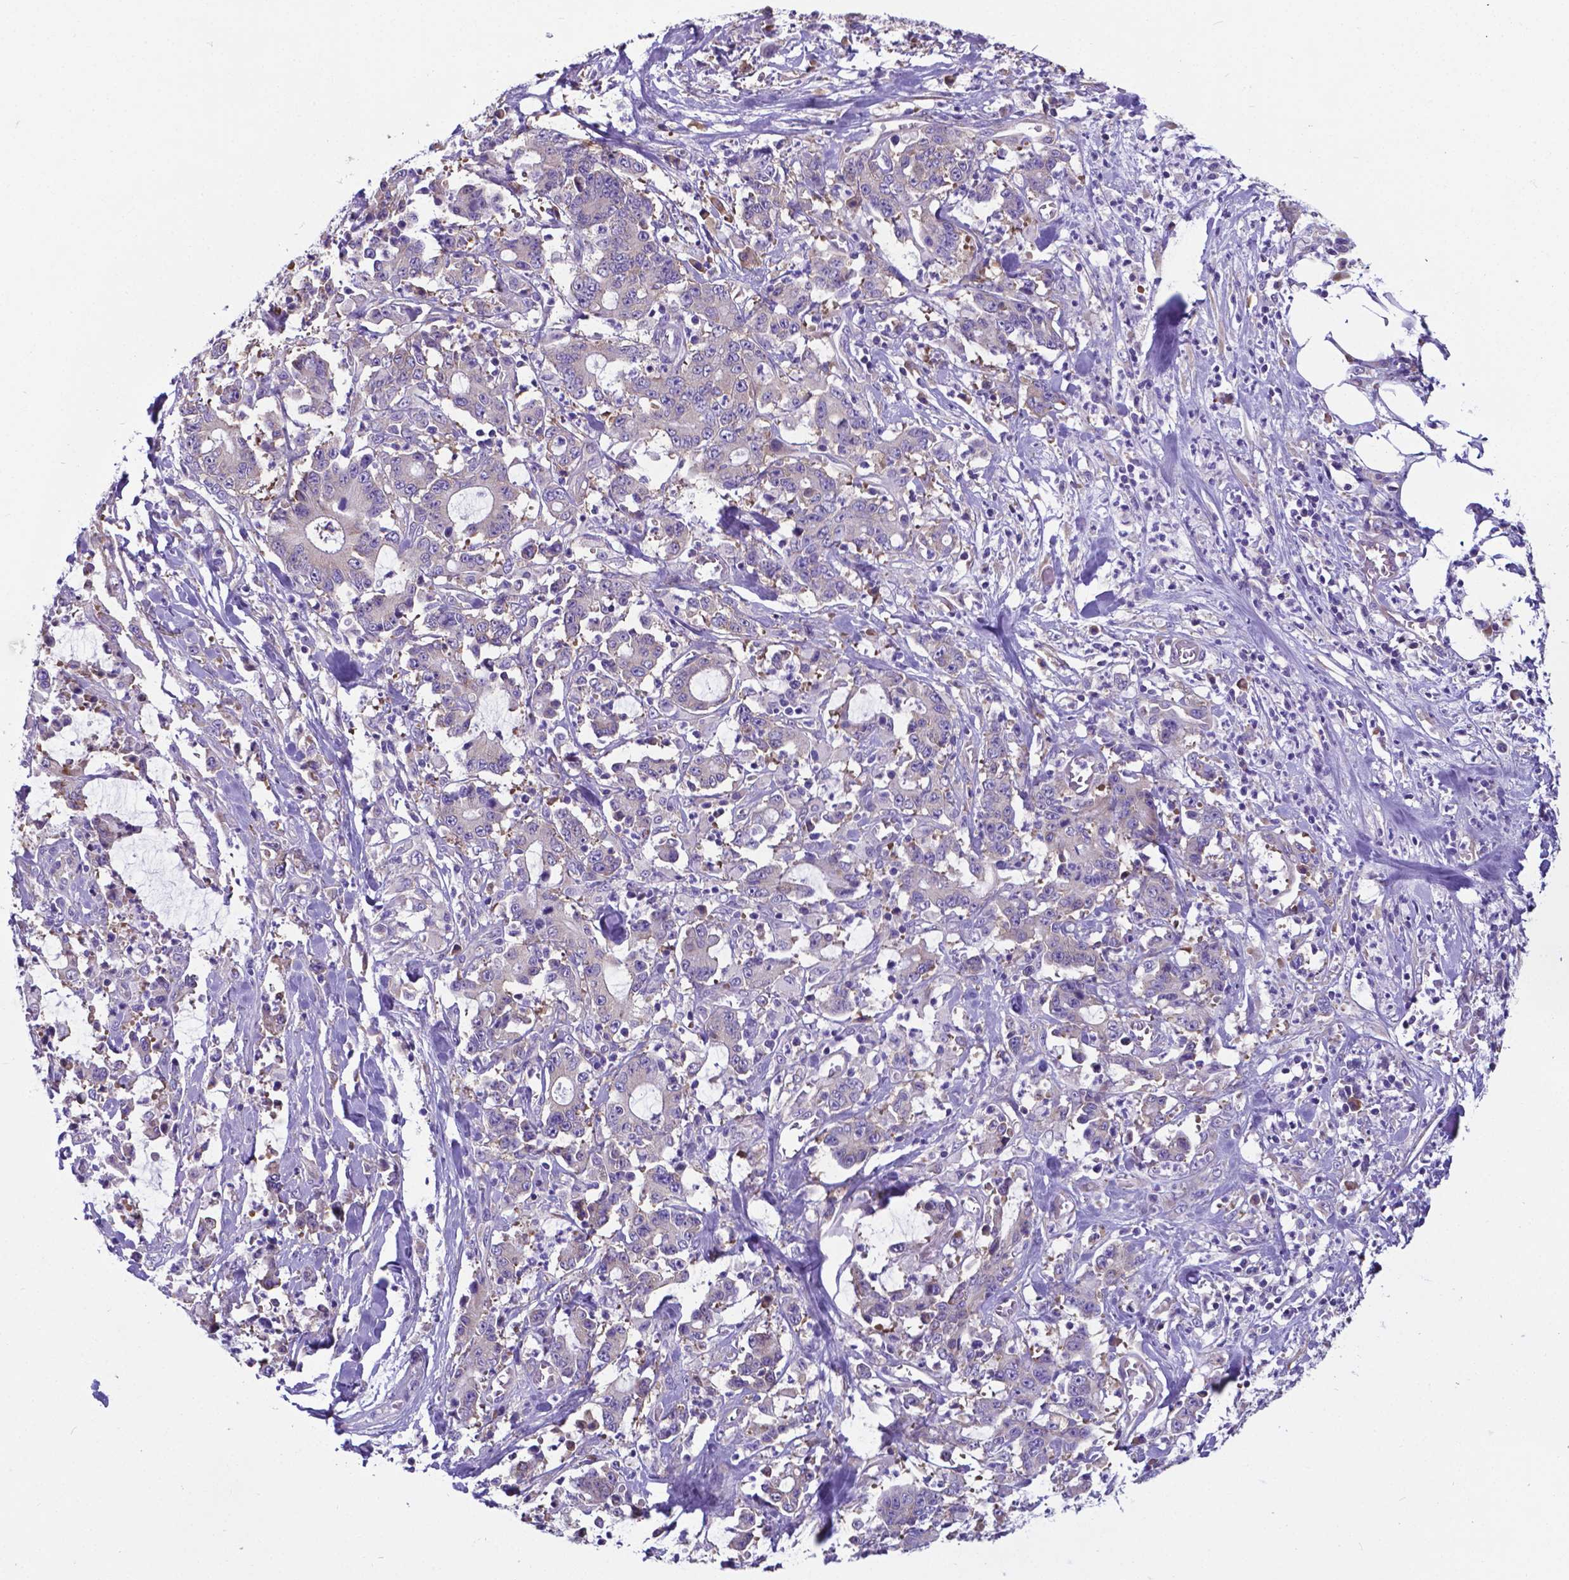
{"staining": {"intensity": "weak", "quantity": "25%-75%", "location": "cytoplasmic/membranous"}, "tissue": "stomach cancer", "cell_type": "Tumor cells", "image_type": "cancer", "snomed": [{"axis": "morphology", "description": "Adenocarcinoma, NOS"}, {"axis": "topography", "description": "Stomach, upper"}], "caption": "DAB immunohistochemical staining of stomach cancer (adenocarcinoma) exhibits weak cytoplasmic/membranous protein expression in approximately 25%-75% of tumor cells.", "gene": "RPL6", "patient": {"sex": "male", "age": 68}}